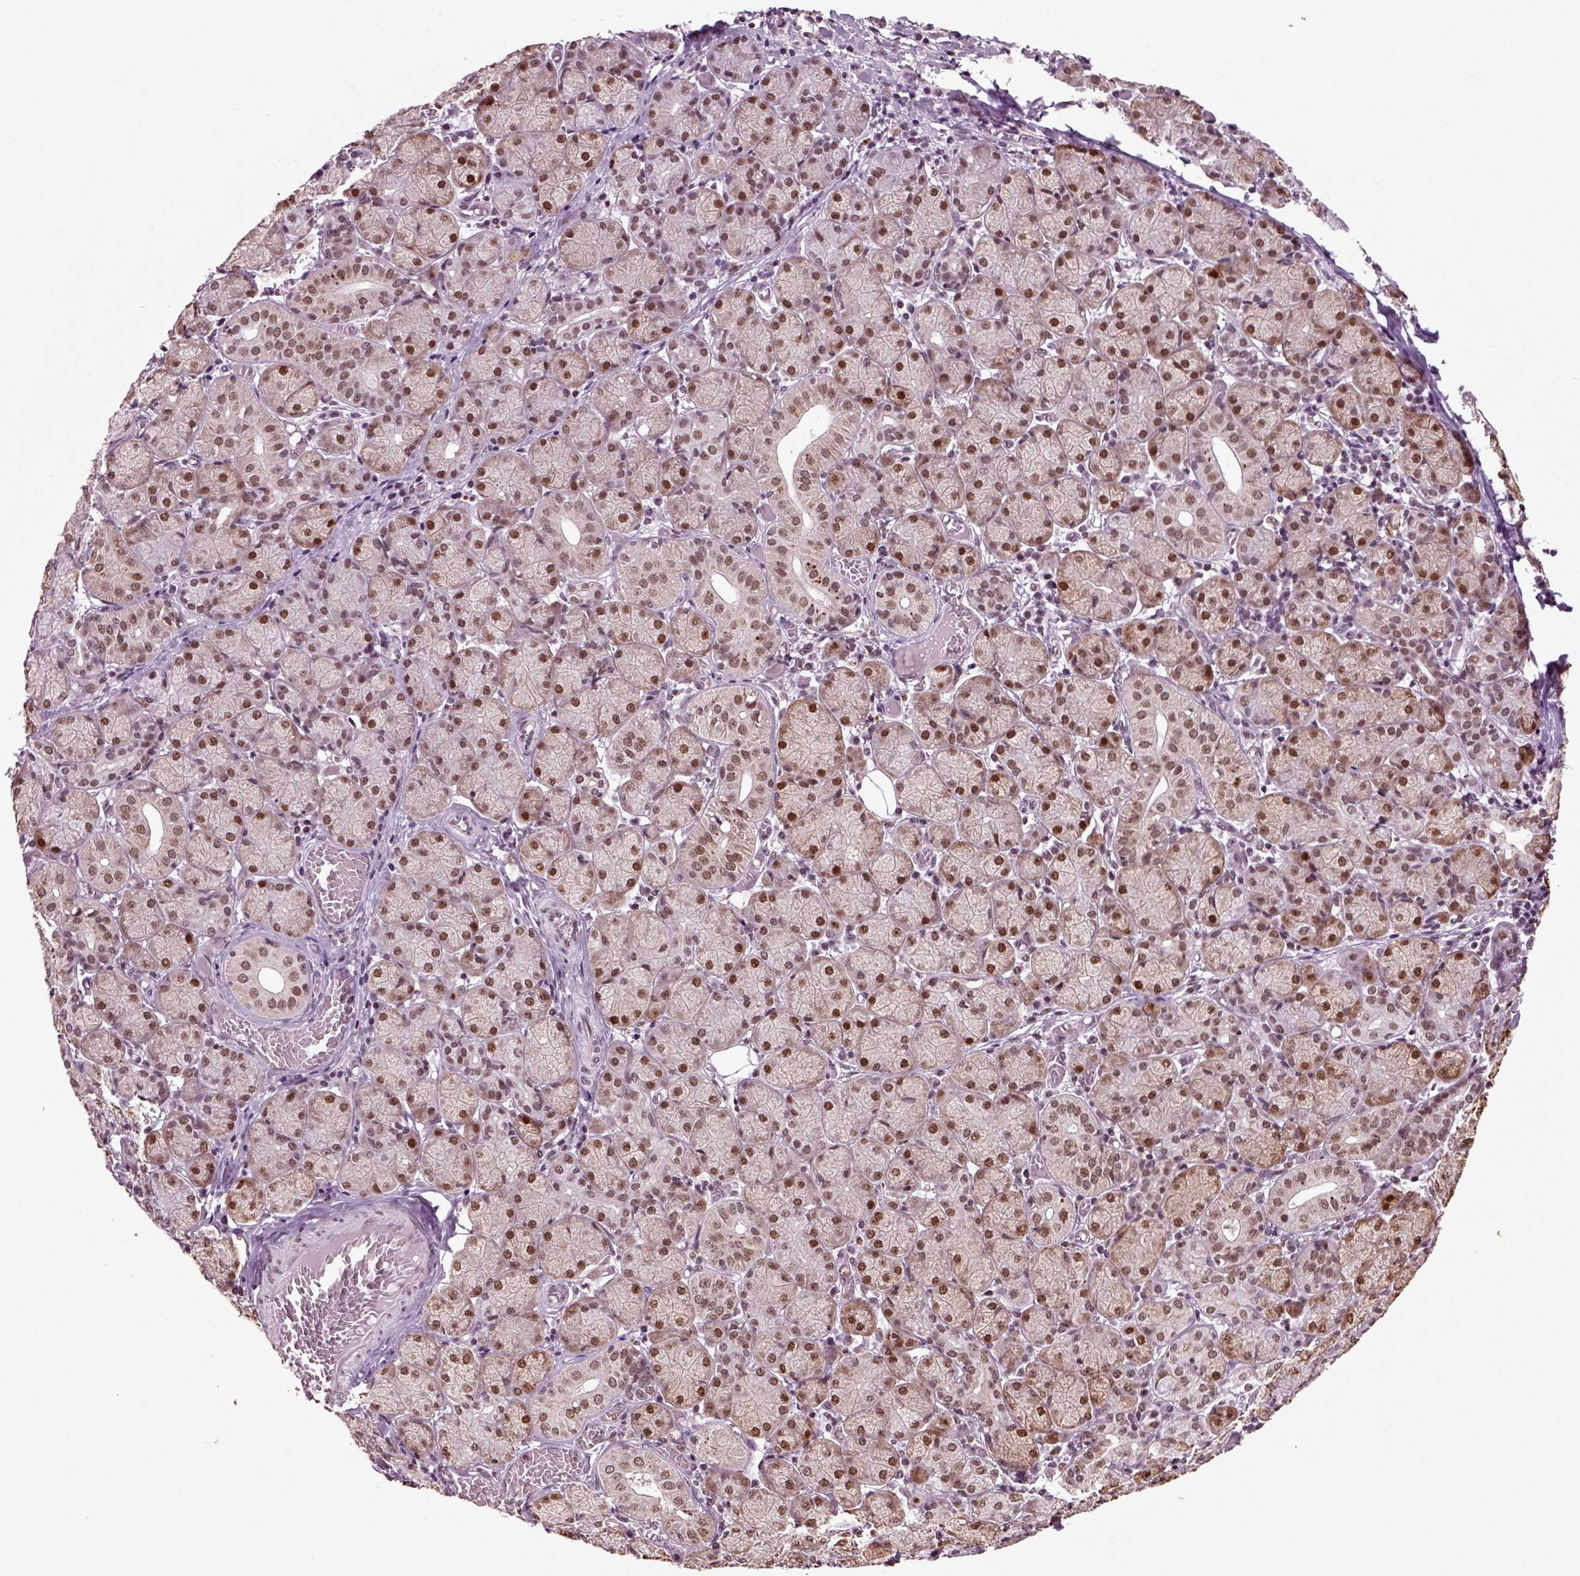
{"staining": {"intensity": "strong", "quantity": ">75%", "location": "nuclear"}, "tissue": "salivary gland", "cell_type": "Glandular cells", "image_type": "normal", "snomed": [{"axis": "morphology", "description": "Normal tissue, NOS"}, {"axis": "topography", "description": "Salivary gland"}, {"axis": "topography", "description": "Peripheral nerve tissue"}], "caption": "Unremarkable salivary gland was stained to show a protein in brown. There is high levels of strong nuclear staining in about >75% of glandular cells.", "gene": "RCOR3", "patient": {"sex": "female", "age": 24}}